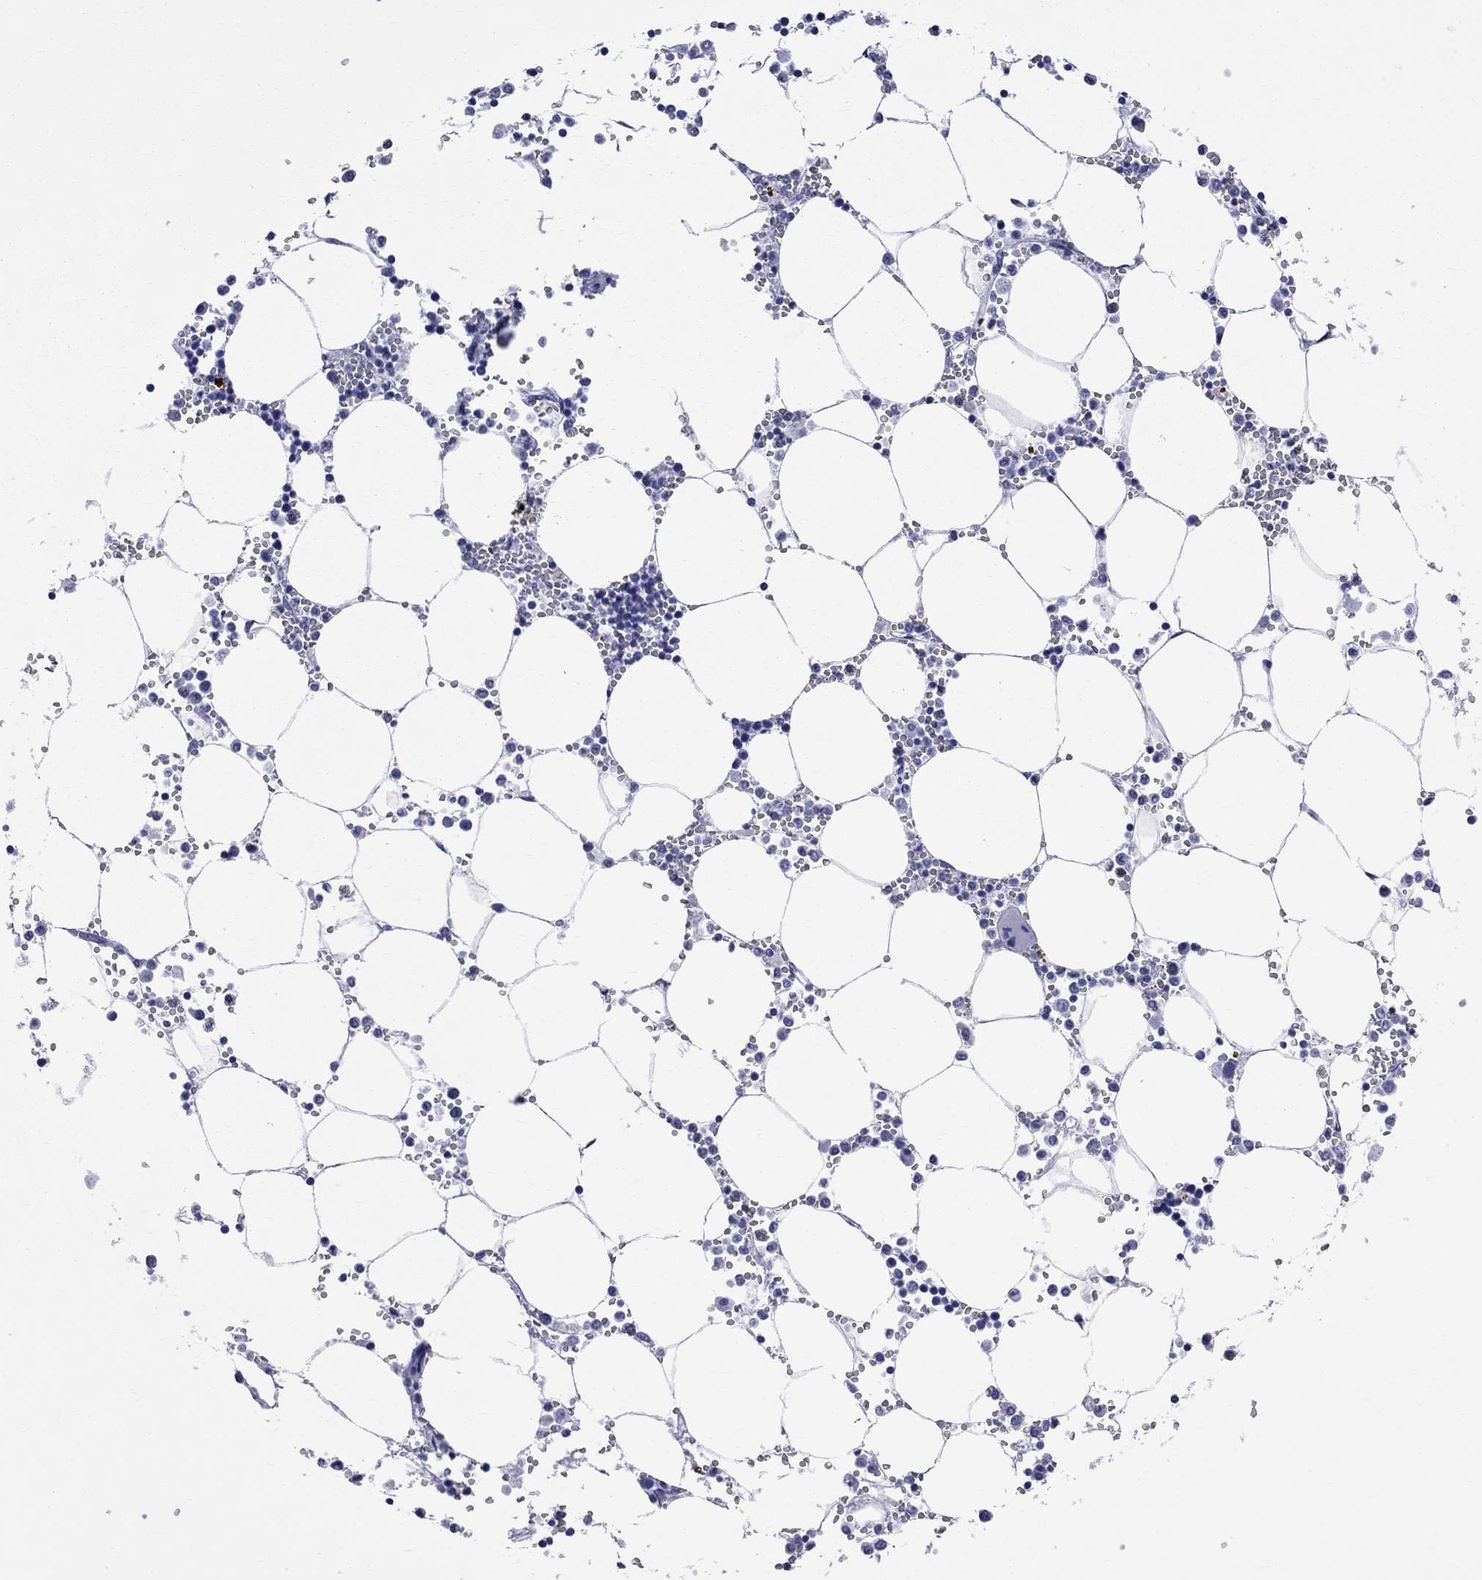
{"staining": {"intensity": "negative", "quantity": "none", "location": "none"}, "tissue": "bone marrow", "cell_type": "Hematopoietic cells", "image_type": "normal", "snomed": [{"axis": "morphology", "description": "Normal tissue, NOS"}, {"axis": "topography", "description": "Bone marrow"}], "caption": "IHC micrograph of unremarkable human bone marrow stained for a protein (brown), which shows no staining in hematopoietic cells.", "gene": "BPIFB1", "patient": {"sex": "male", "age": 54}}